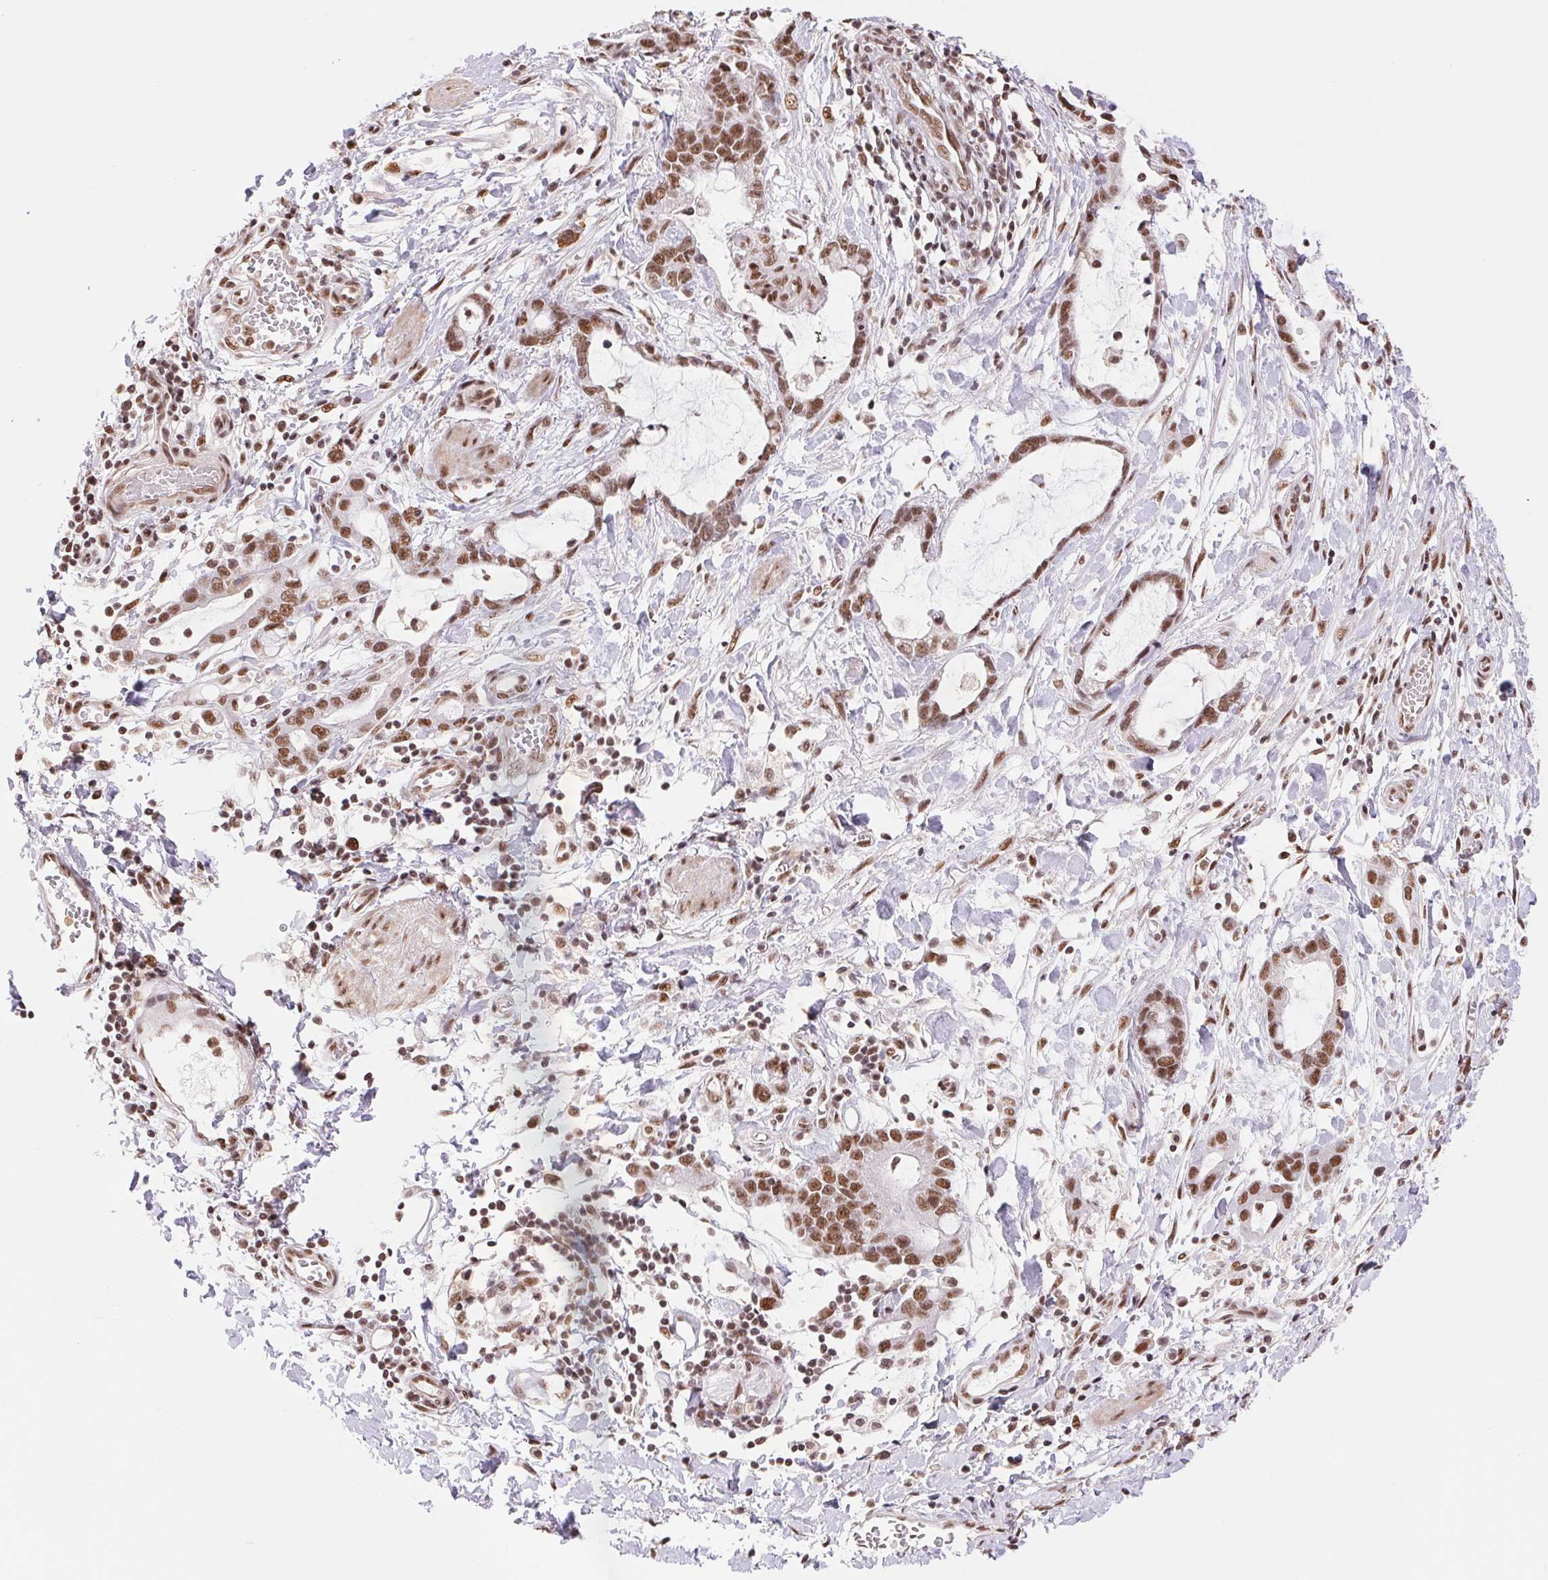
{"staining": {"intensity": "moderate", "quantity": ">75%", "location": "nuclear"}, "tissue": "stomach cancer", "cell_type": "Tumor cells", "image_type": "cancer", "snomed": [{"axis": "morphology", "description": "Adenocarcinoma, NOS"}, {"axis": "topography", "description": "Stomach"}], "caption": "DAB (3,3'-diaminobenzidine) immunohistochemical staining of stomach cancer (adenocarcinoma) shows moderate nuclear protein positivity in about >75% of tumor cells. The staining was performed using DAB (3,3'-diaminobenzidine) to visualize the protein expression in brown, while the nuclei were stained in blue with hematoxylin (Magnification: 20x).", "gene": "SREK1", "patient": {"sex": "male", "age": 55}}